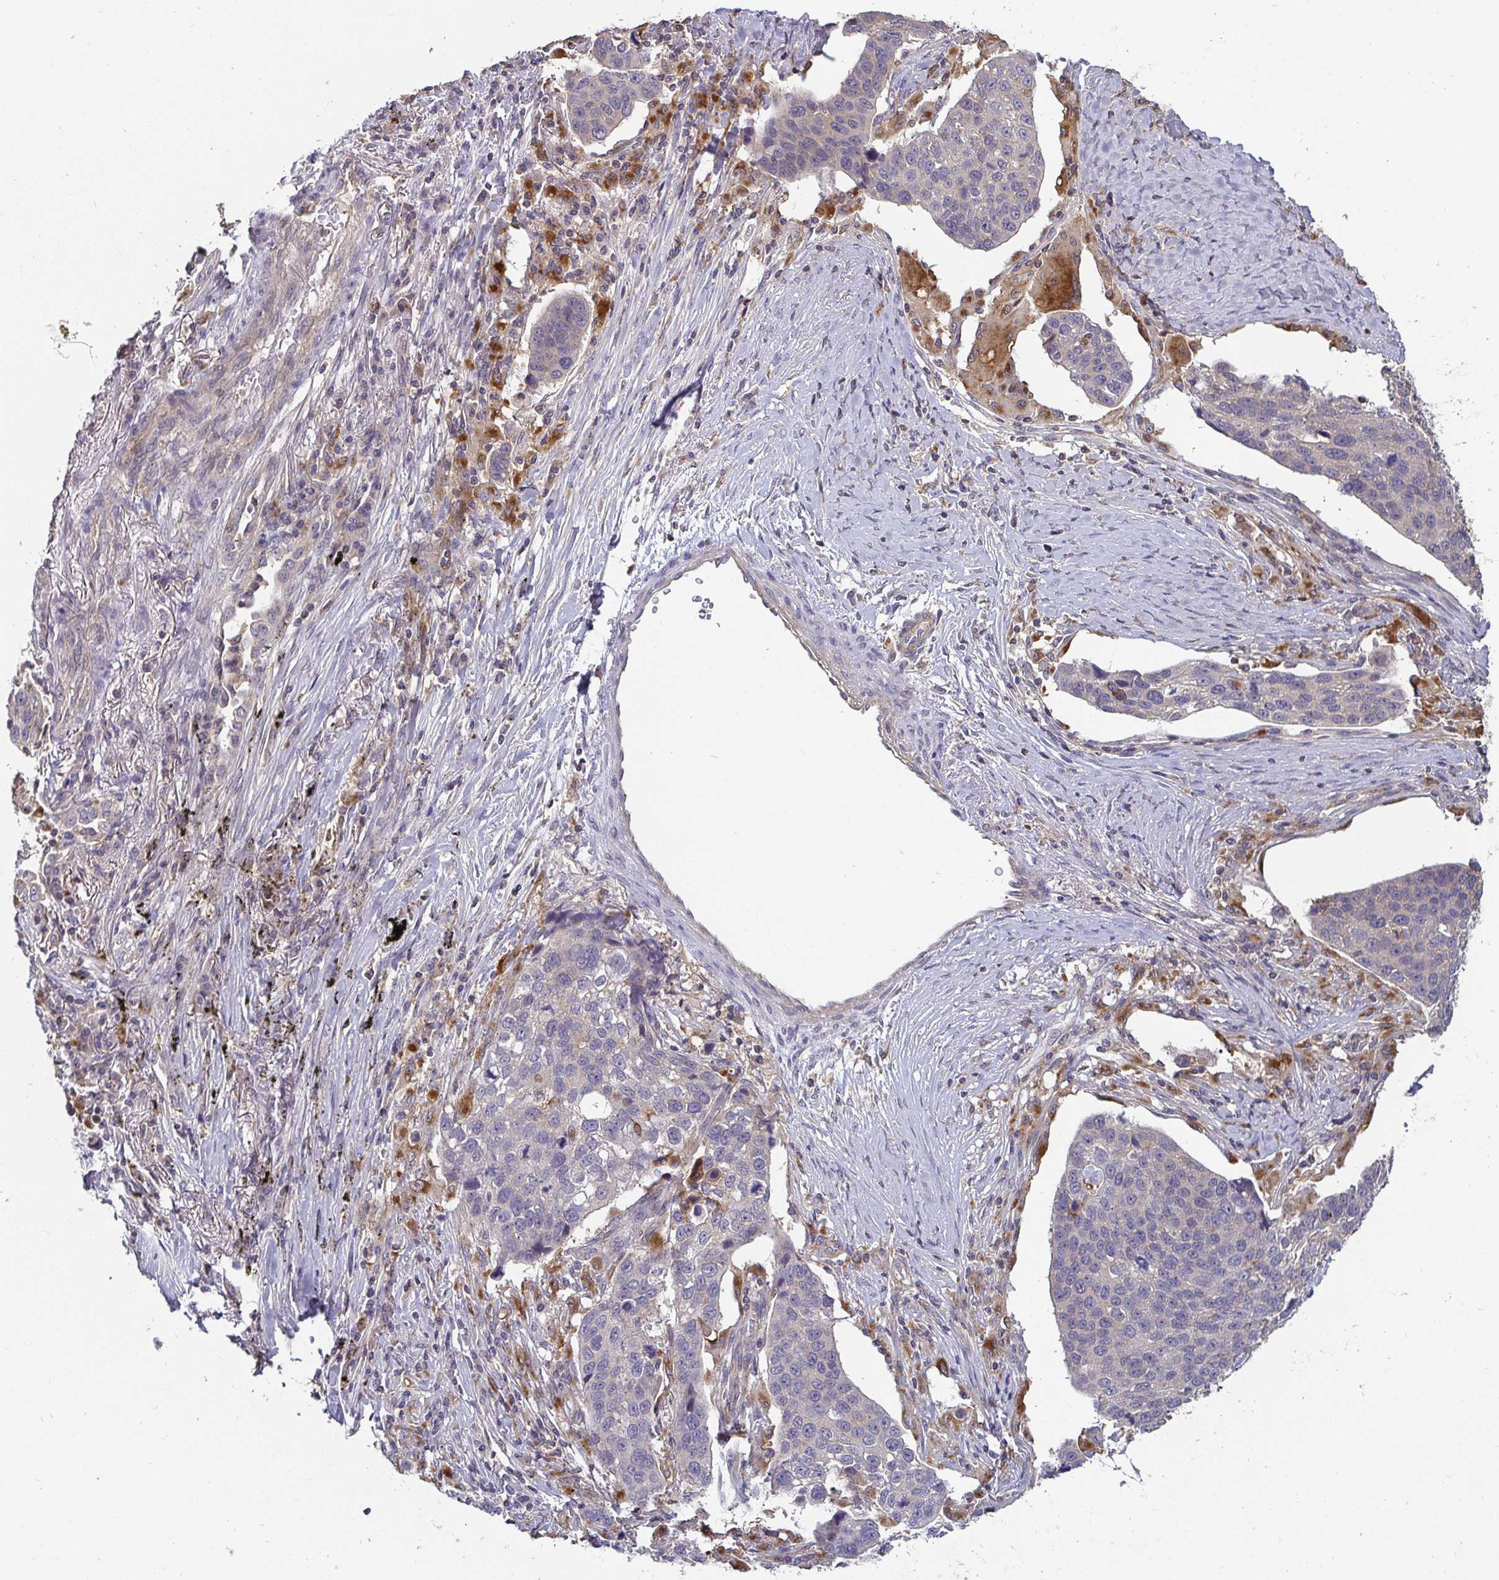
{"staining": {"intensity": "negative", "quantity": "none", "location": "none"}, "tissue": "lung cancer", "cell_type": "Tumor cells", "image_type": "cancer", "snomed": [{"axis": "morphology", "description": "Squamous cell carcinoma, NOS"}, {"axis": "topography", "description": "Lymph node"}, {"axis": "topography", "description": "Lung"}], "caption": "This photomicrograph is of lung squamous cell carcinoma stained with immunohistochemistry (IHC) to label a protein in brown with the nuclei are counter-stained blue. There is no positivity in tumor cells.", "gene": "CDH18", "patient": {"sex": "male", "age": 61}}